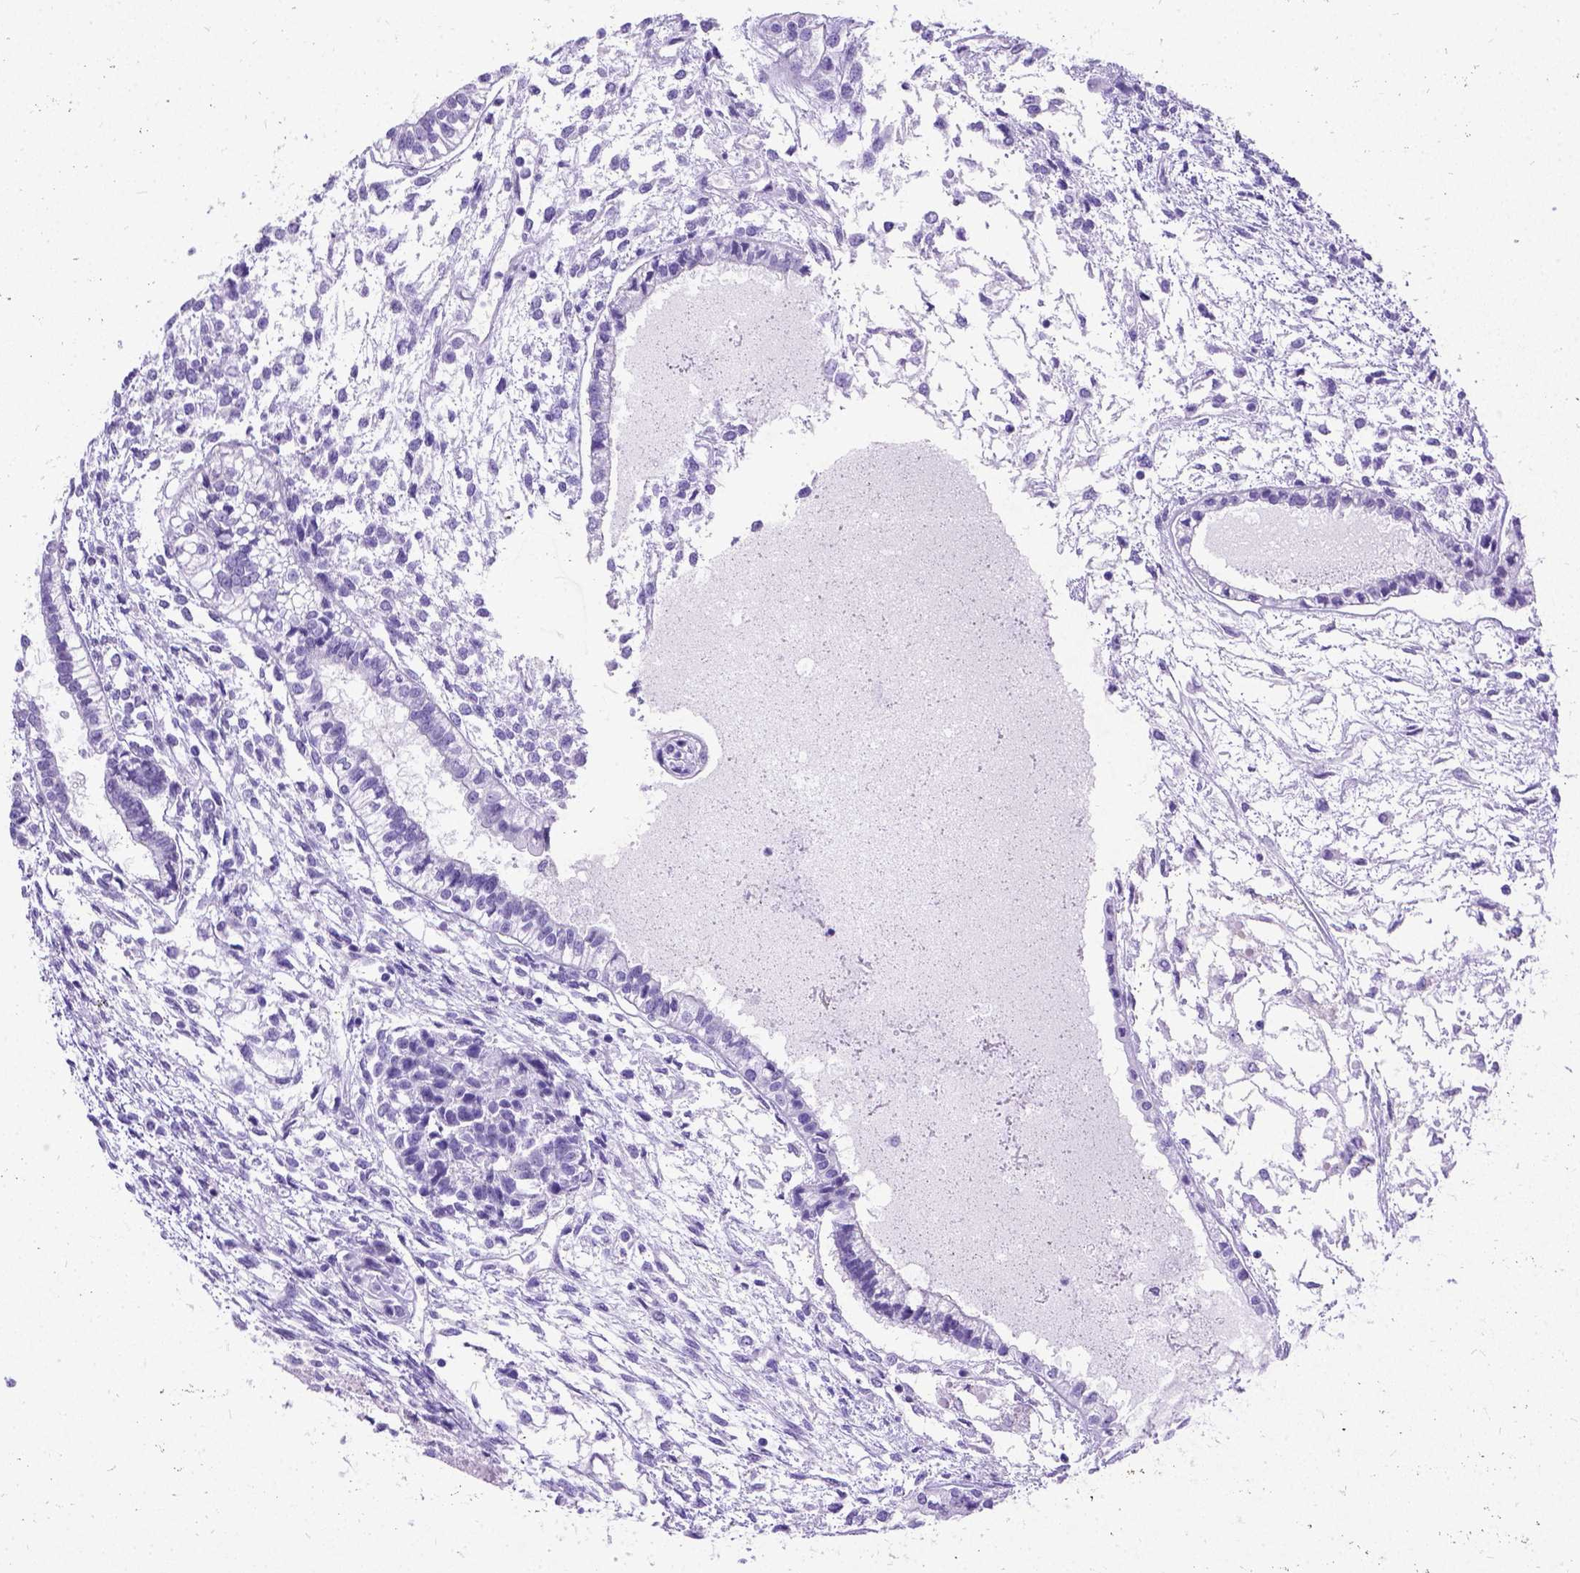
{"staining": {"intensity": "negative", "quantity": "none", "location": "none"}, "tissue": "testis cancer", "cell_type": "Tumor cells", "image_type": "cancer", "snomed": [{"axis": "morphology", "description": "Carcinoma, Embryonal, NOS"}, {"axis": "topography", "description": "Testis"}], "caption": "Tumor cells are negative for protein expression in human embryonal carcinoma (testis). The staining is performed using DAB (3,3'-diaminobenzidine) brown chromogen with nuclei counter-stained in using hematoxylin.", "gene": "NEUROD4", "patient": {"sex": "male", "age": 37}}